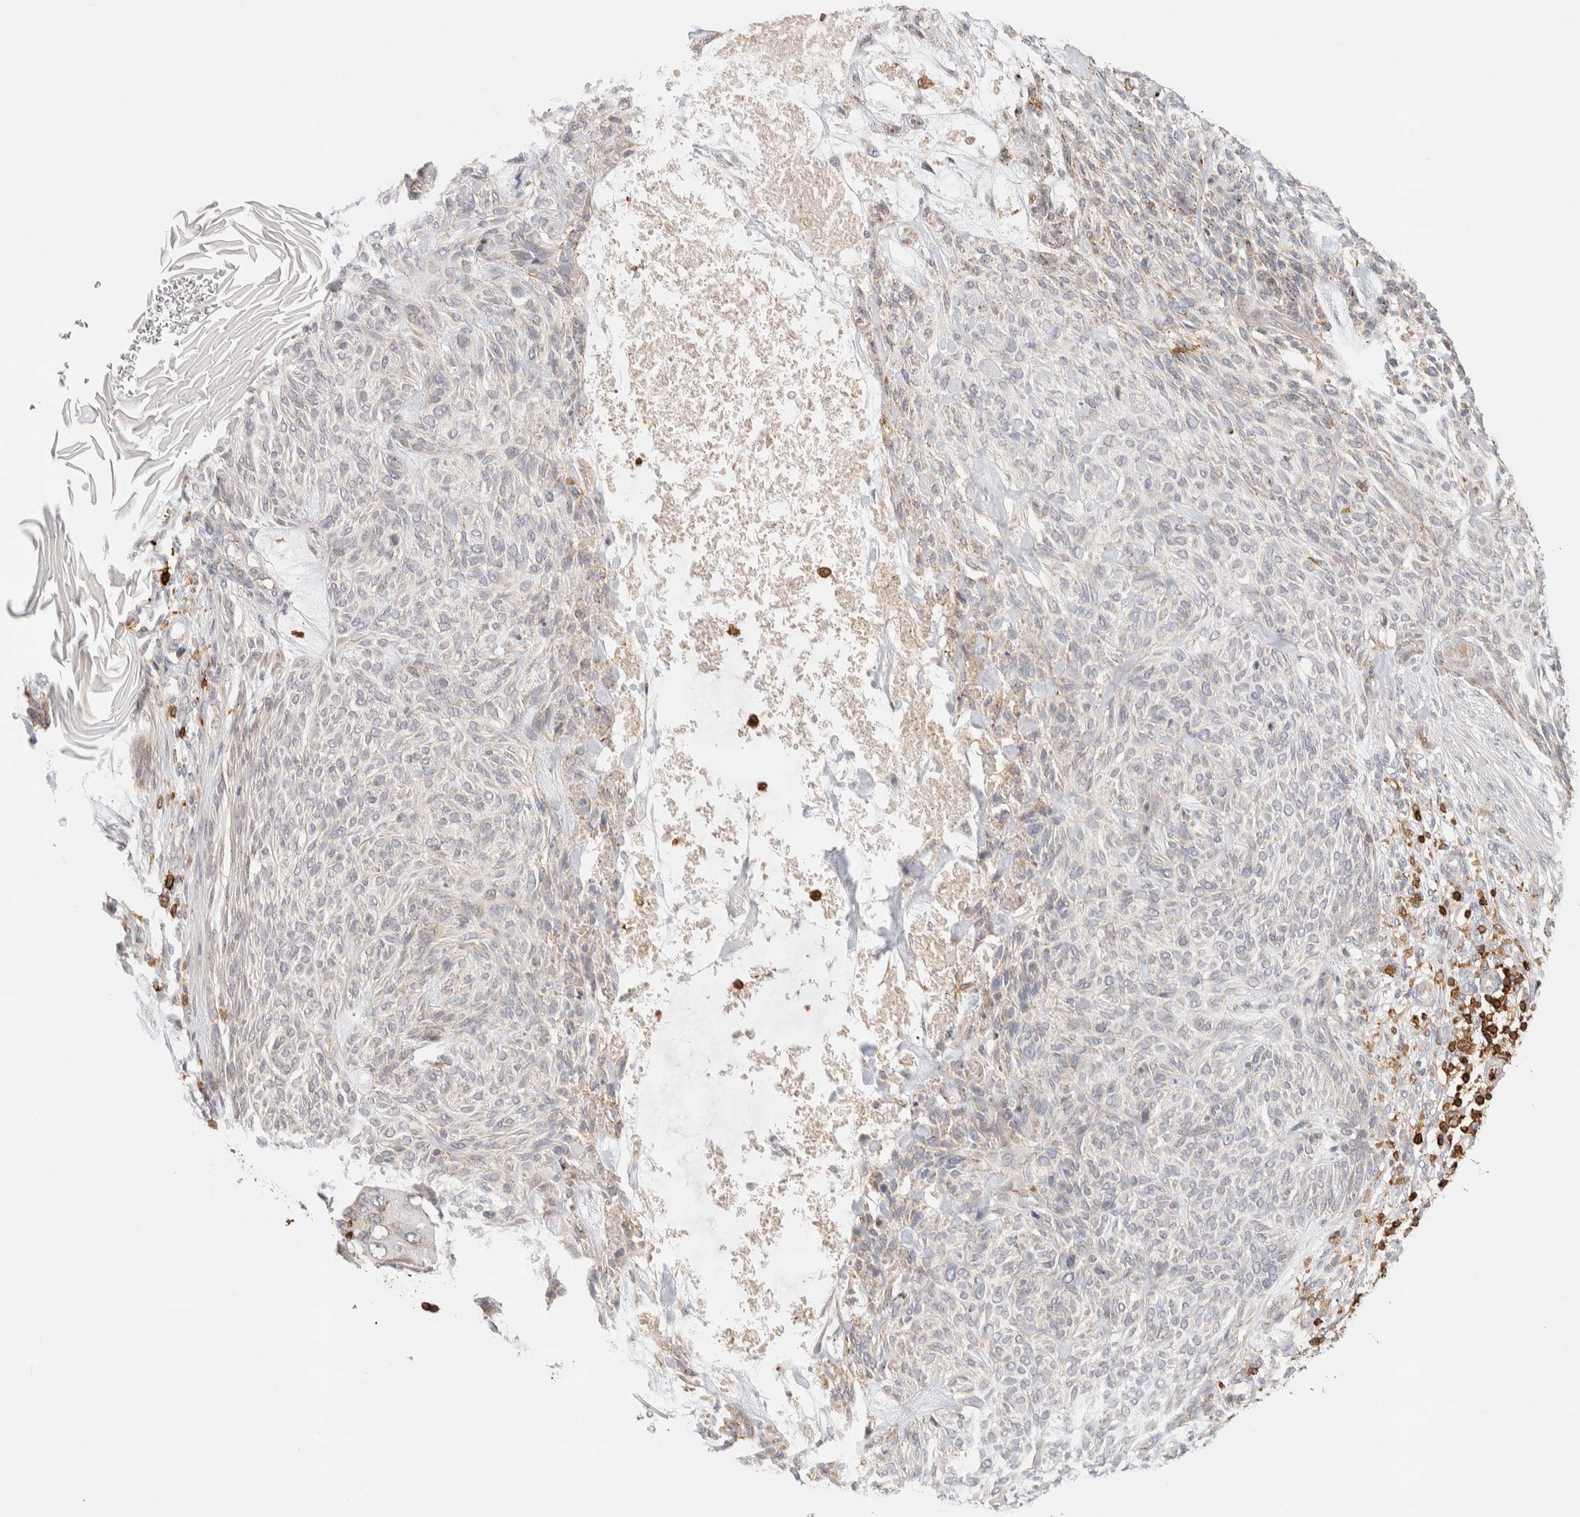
{"staining": {"intensity": "negative", "quantity": "none", "location": "none"}, "tissue": "skin cancer", "cell_type": "Tumor cells", "image_type": "cancer", "snomed": [{"axis": "morphology", "description": "Basal cell carcinoma"}, {"axis": "topography", "description": "Skin"}], "caption": "Immunohistochemistry (IHC) micrograph of neoplastic tissue: skin basal cell carcinoma stained with DAB (3,3'-diaminobenzidine) demonstrates no significant protein expression in tumor cells. (IHC, brightfield microscopy, high magnification).", "gene": "RUNDC1", "patient": {"sex": "male", "age": 55}}